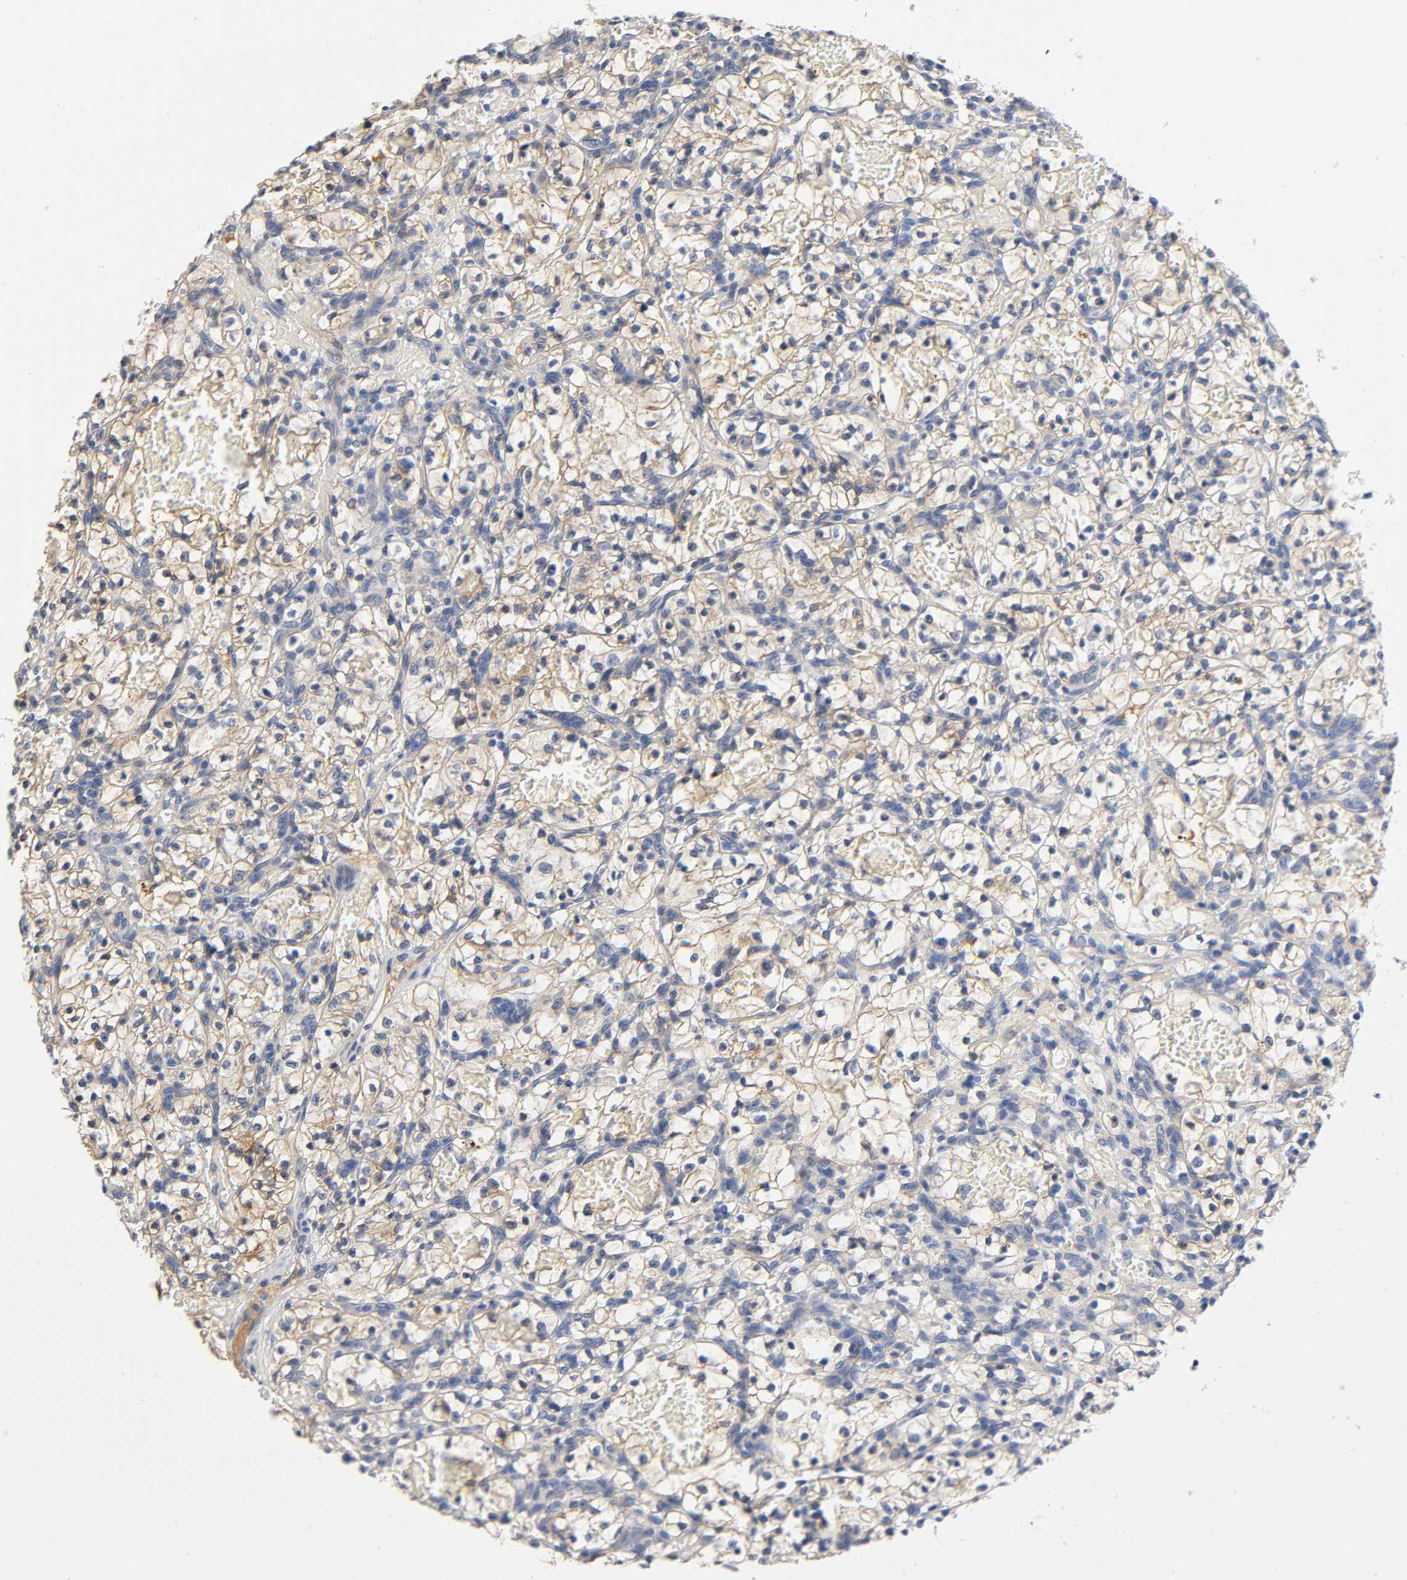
{"staining": {"intensity": "weak", "quantity": ">75%", "location": "cytoplasmic/membranous"}, "tissue": "renal cancer", "cell_type": "Tumor cells", "image_type": "cancer", "snomed": [{"axis": "morphology", "description": "Adenocarcinoma, NOS"}, {"axis": "topography", "description": "Kidney"}], "caption": "Weak cytoplasmic/membranous positivity for a protein is present in about >75% of tumor cells of renal cancer (adenocarcinoma) using immunohistochemistry.", "gene": "TNC", "patient": {"sex": "female", "age": 57}}